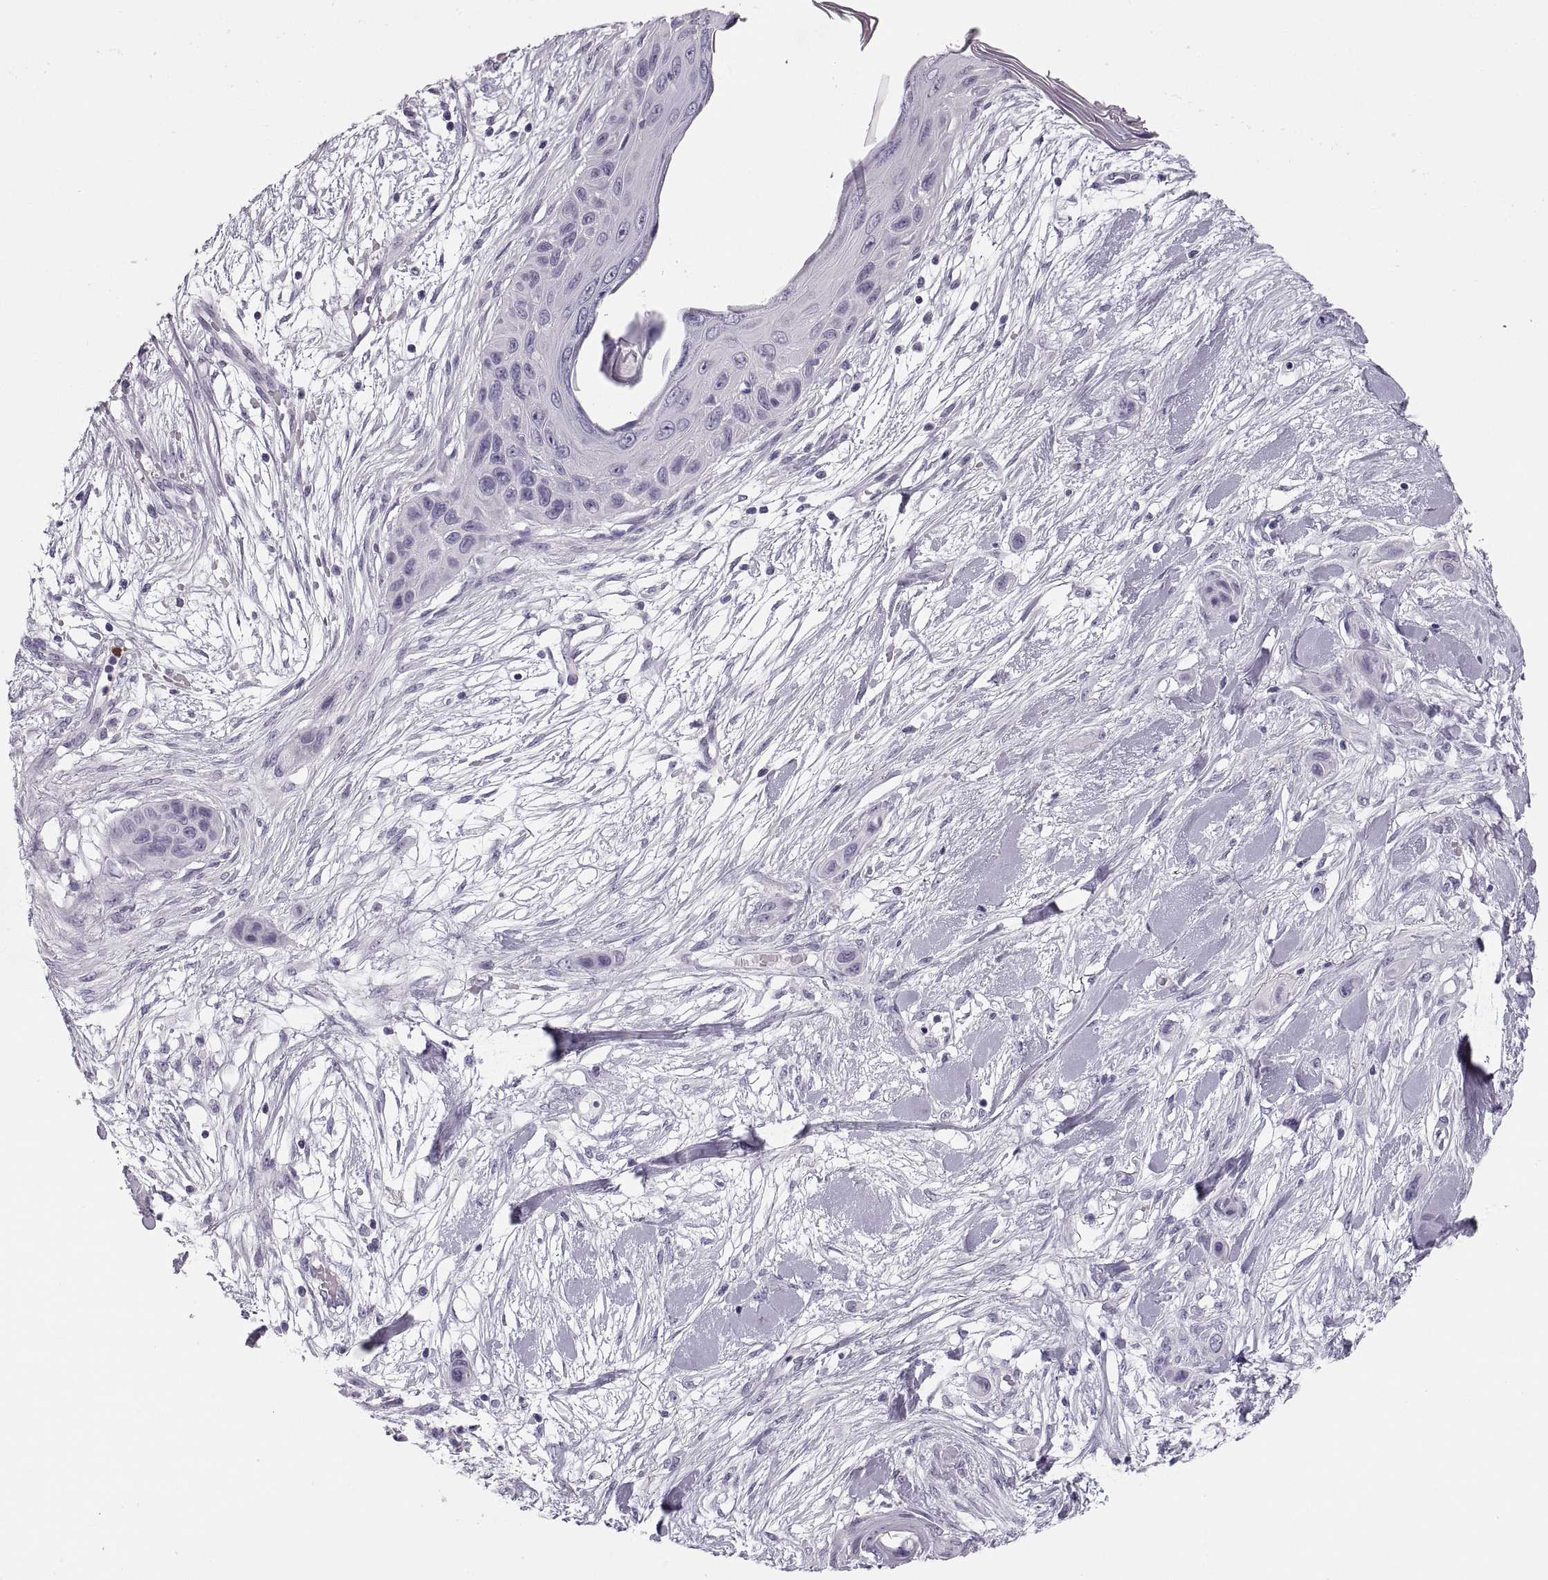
{"staining": {"intensity": "negative", "quantity": "none", "location": "none"}, "tissue": "skin cancer", "cell_type": "Tumor cells", "image_type": "cancer", "snomed": [{"axis": "morphology", "description": "Squamous cell carcinoma, NOS"}, {"axis": "topography", "description": "Skin"}], "caption": "Image shows no protein positivity in tumor cells of skin squamous cell carcinoma tissue.", "gene": "MILR1", "patient": {"sex": "male", "age": 79}}